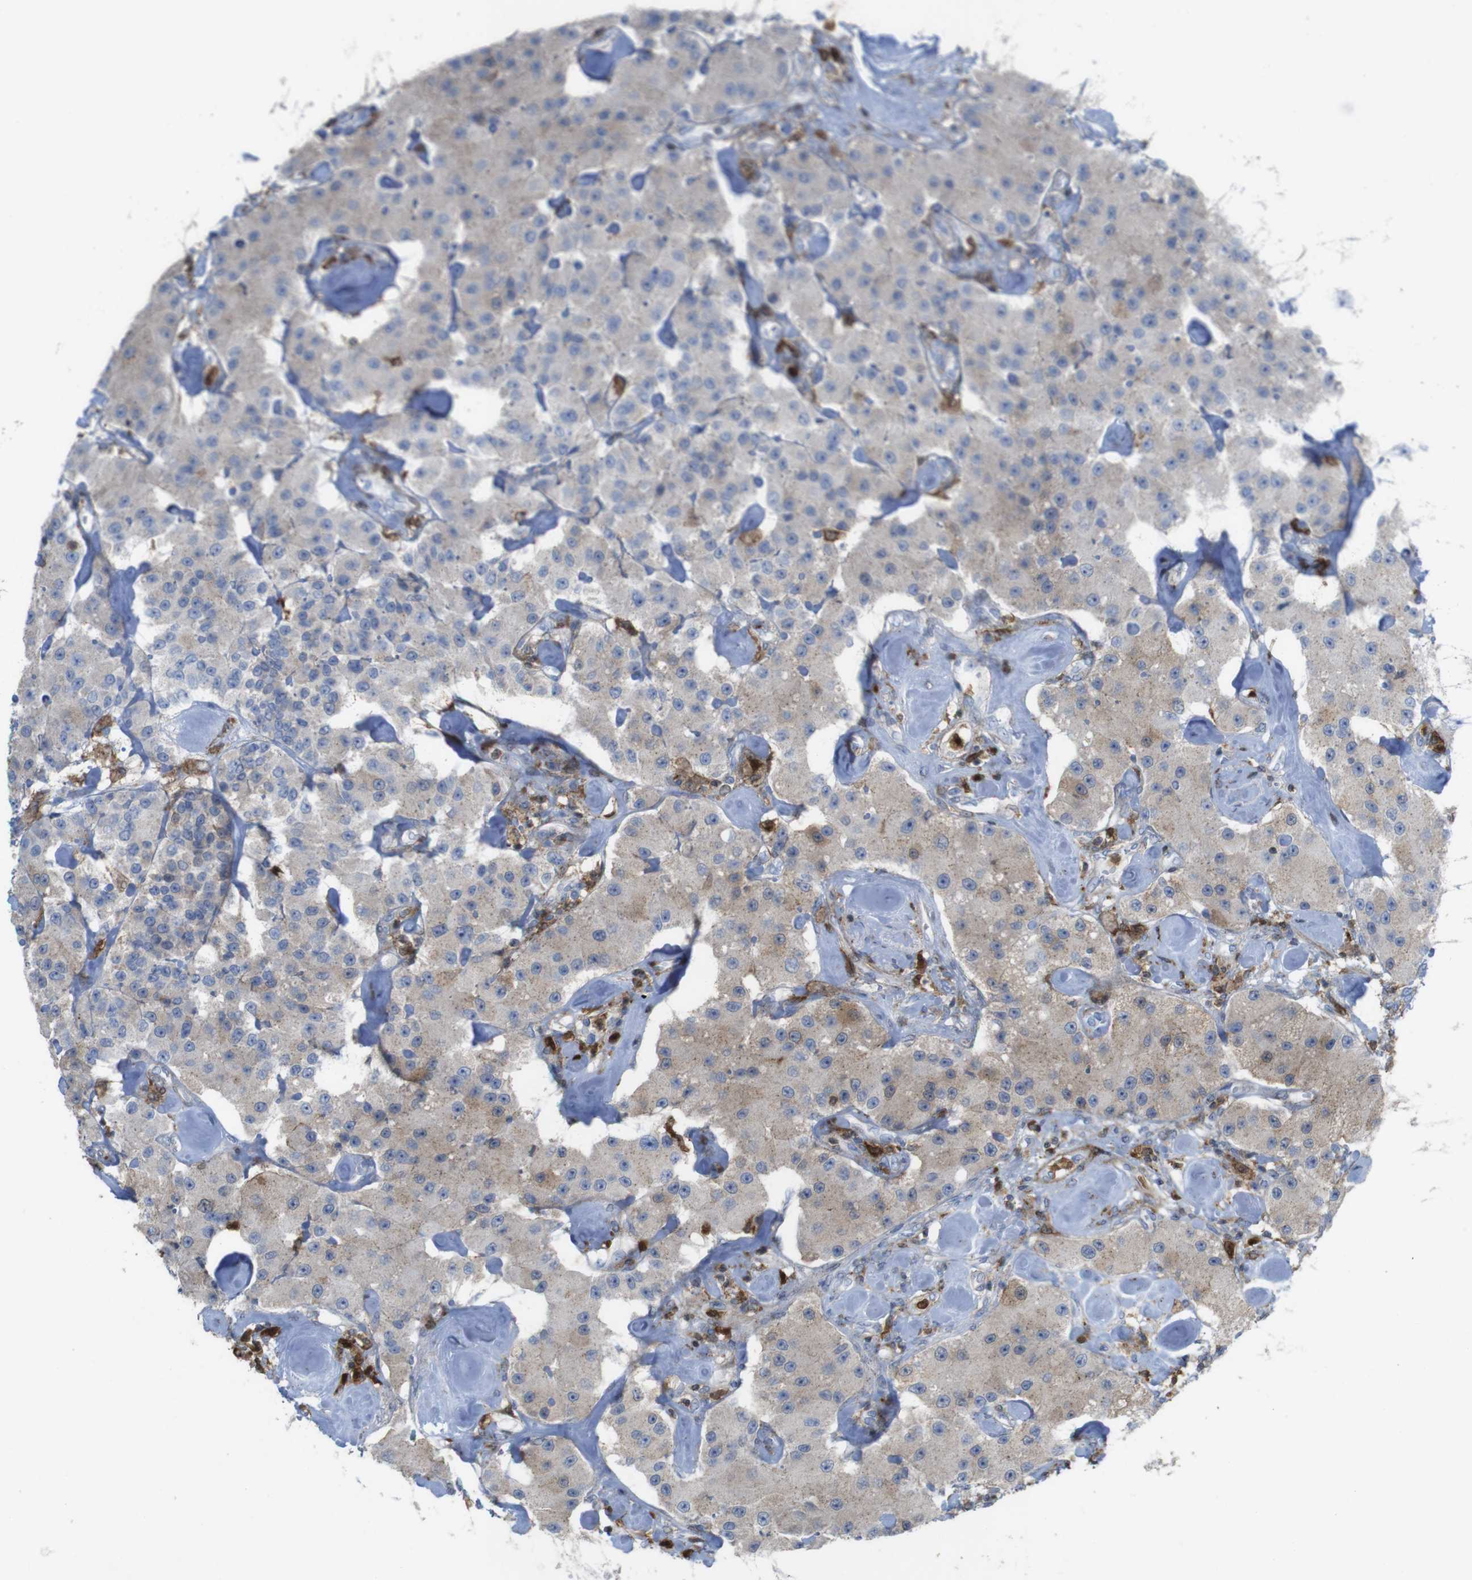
{"staining": {"intensity": "weak", "quantity": ">75%", "location": "cytoplasmic/membranous"}, "tissue": "carcinoid", "cell_type": "Tumor cells", "image_type": "cancer", "snomed": [{"axis": "morphology", "description": "Carcinoid, malignant, NOS"}, {"axis": "topography", "description": "Pancreas"}], "caption": "This image displays carcinoid stained with immunohistochemistry (IHC) to label a protein in brown. The cytoplasmic/membranous of tumor cells show weak positivity for the protein. Nuclei are counter-stained blue.", "gene": "PRKCD", "patient": {"sex": "male", "age": 41}}